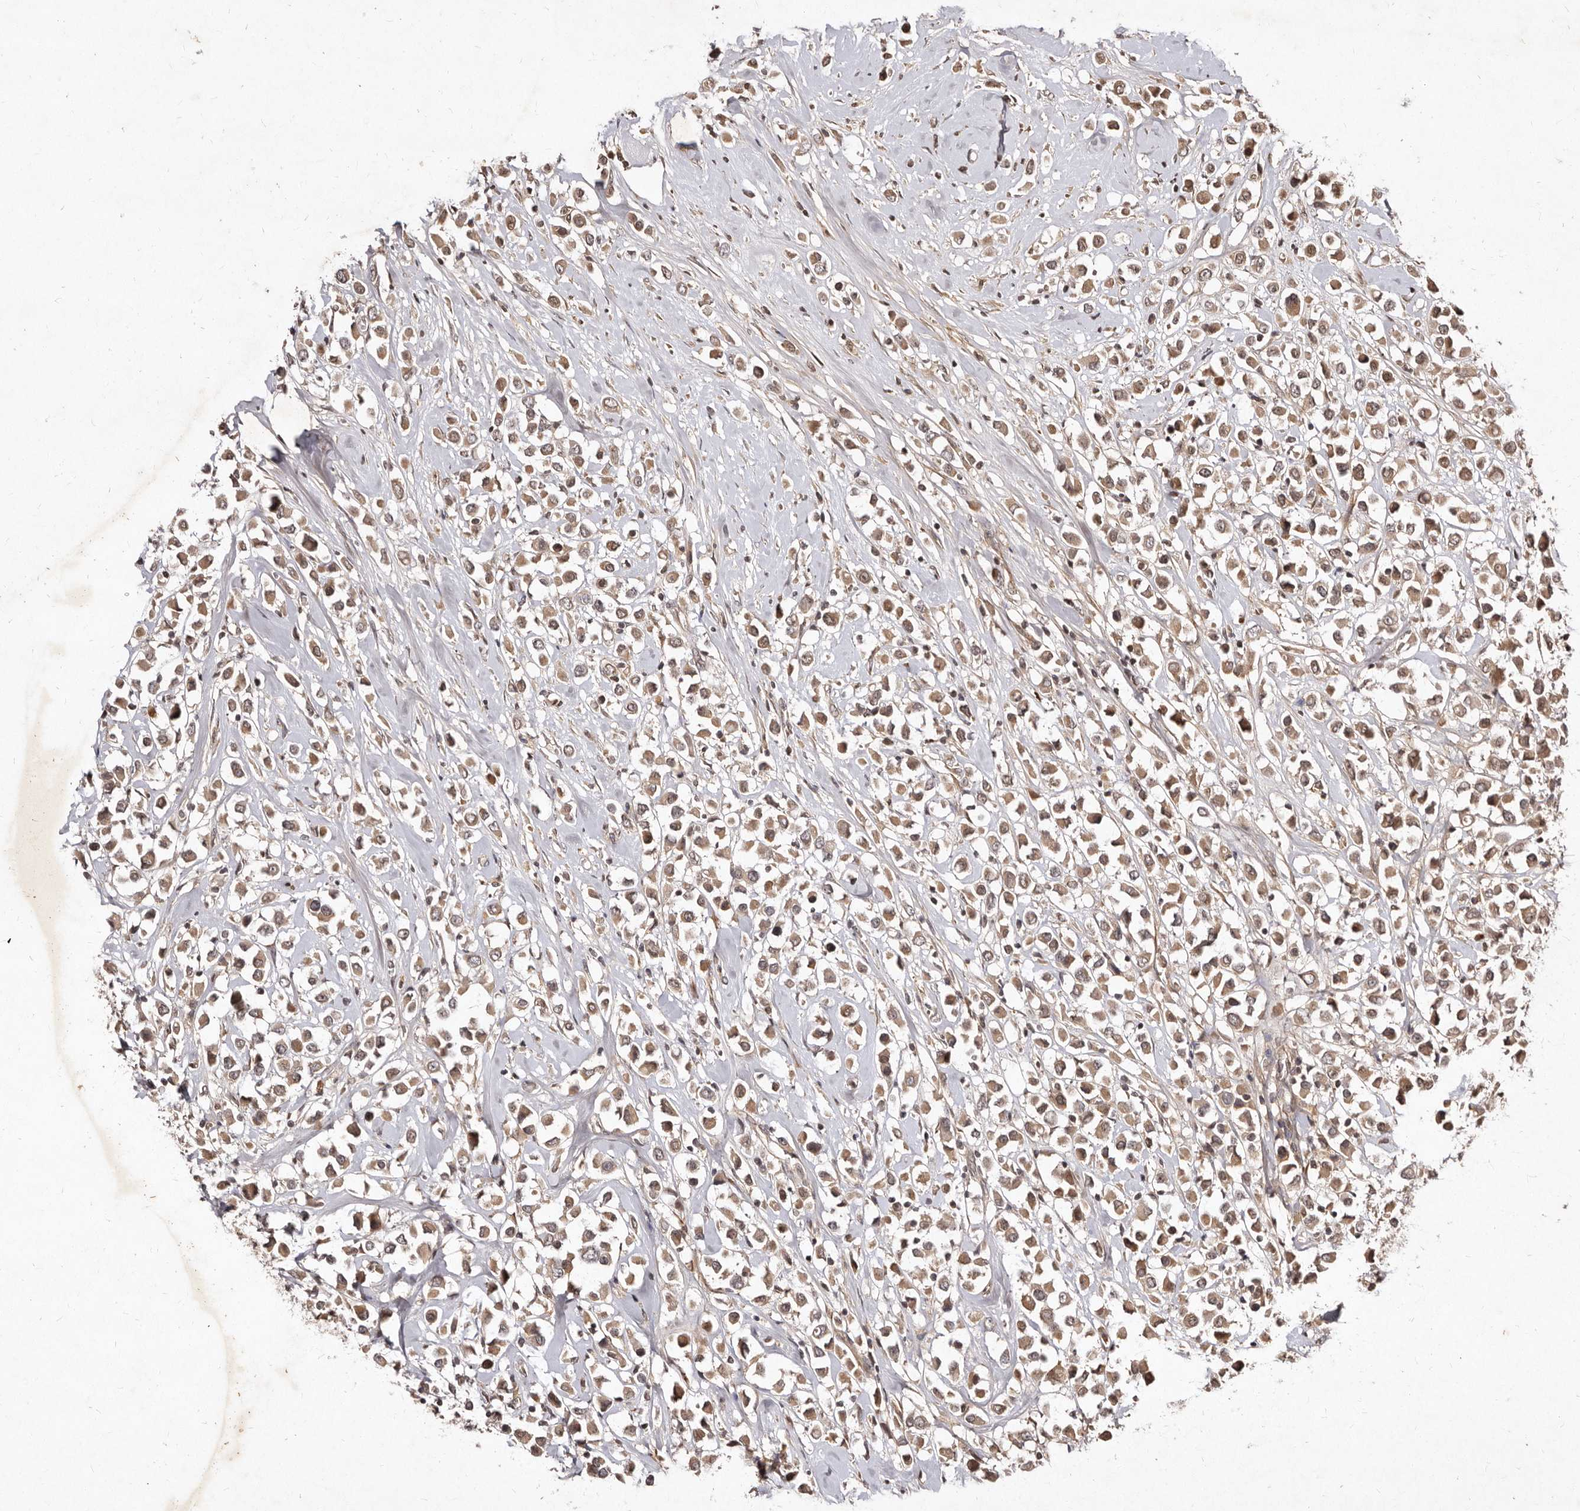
{"staining": {"intensity": "weak", "quantity": ">75%", "location": "cytoplasmic/membranous"}, "tissue": "breast cancer", "cell_type": "Tumor cells", "image_type": "cancer", "snomed": [{"axis": "morphology", "description": "Duct carcinoma"}, {"axis": "topography", "description": "Breast"}], "caption": "Protein staining of infiltrating ductal carcinoma (breast) tissue exhibits weak cytoplasmic/membranous expression in approximately >75% of tumor cells.", "gene": "LCORL", "patient": {"sex": "female", "age": 61}}